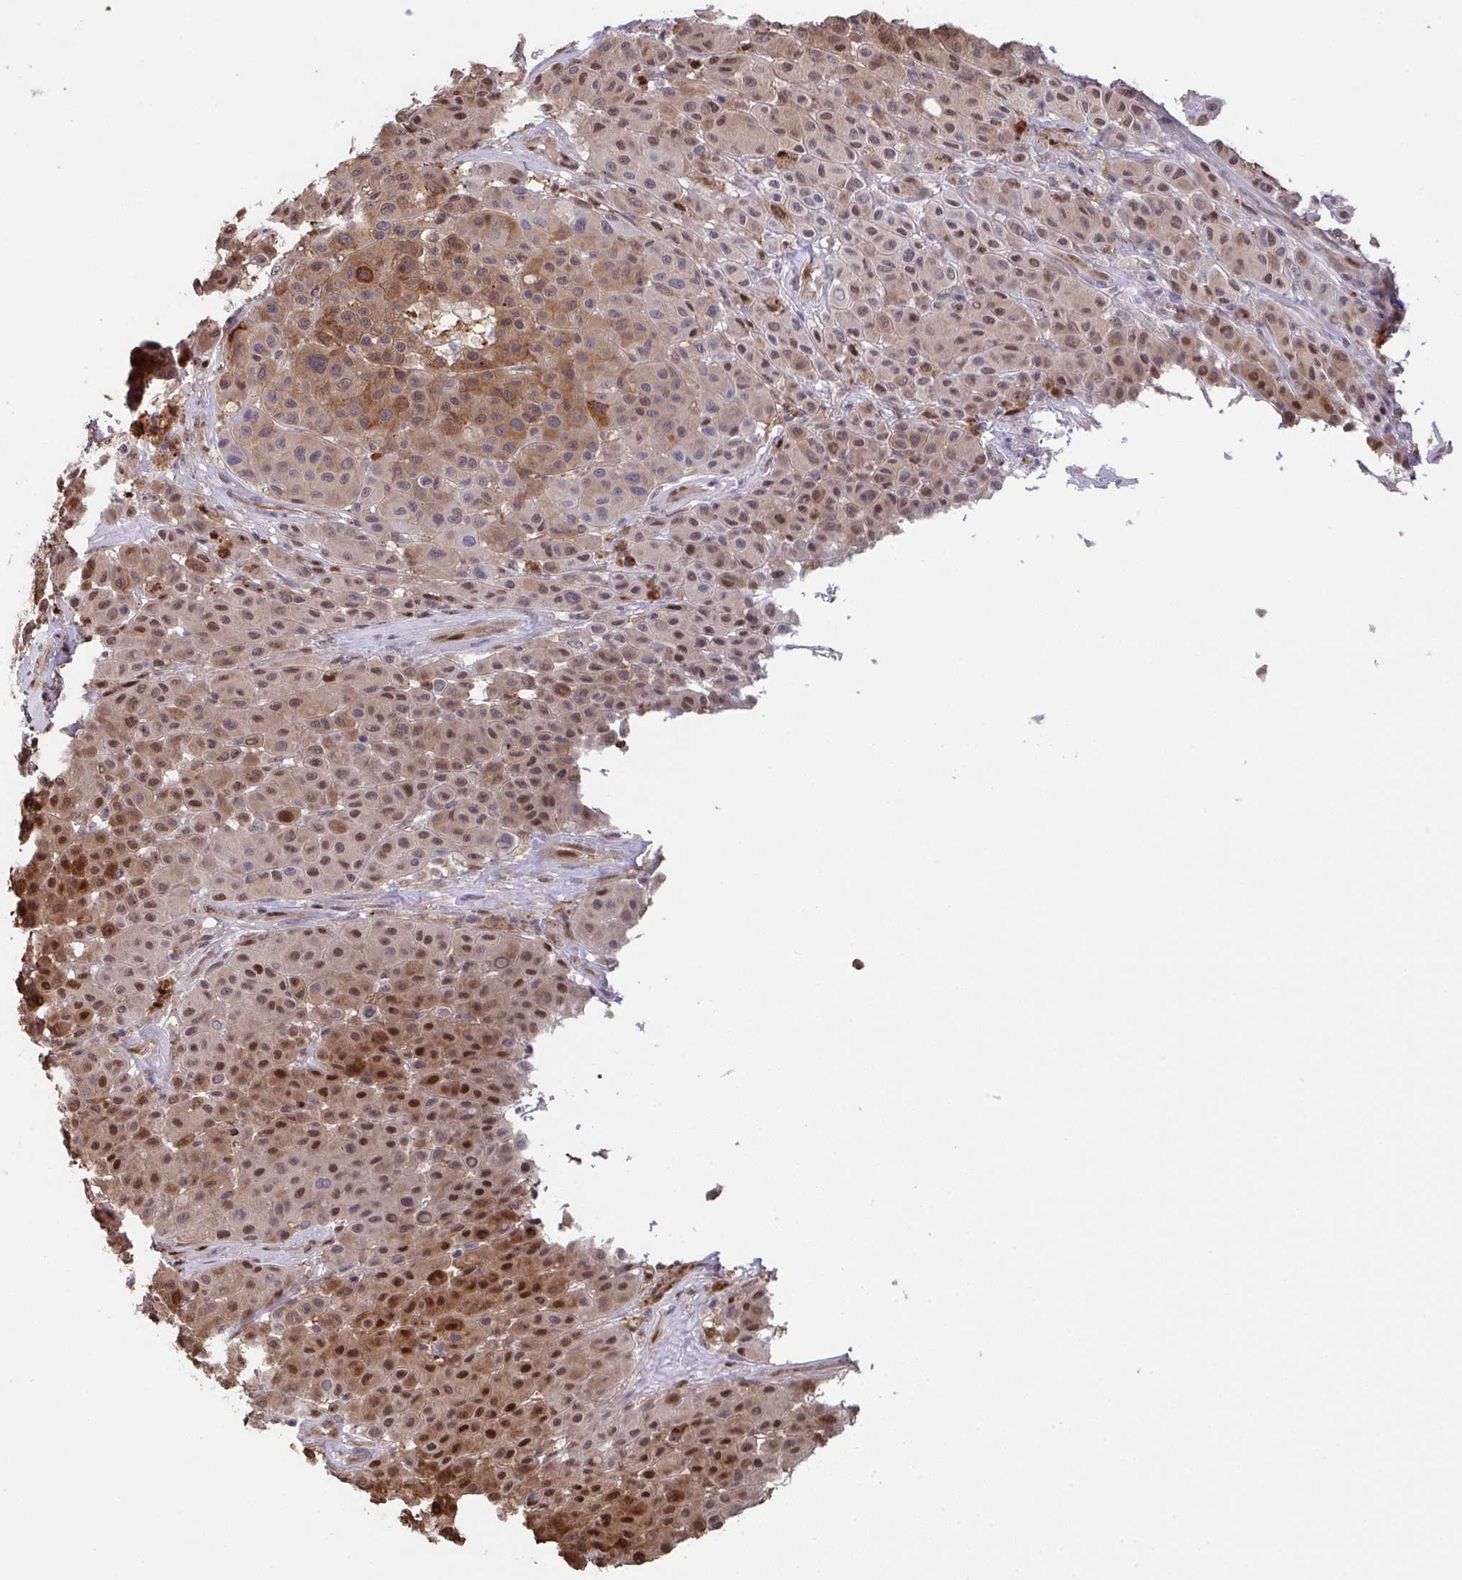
{"staining": {"intensity": "moderate", "quantity": ">75%", "location": "cytoplasmic/membranous,nuclear"}, "tissue": "melanoma", "cell_type": "Tumor cells", "image_type": "cancer", "snomed": [{"axis": "morphology", "description": "Malignant melanoma, Metastatic site"}, {"axis": "topography", "description": "Smooth muscle"}], "caption": "Tumor cells display moderate cytoplasmic/membranous and nuclear positivity in about >75% of cells in melanoma. The staining was performed using DAB to visualize the protein expression in brown, while the nuclei were stained in blue with hematoxylin (Magnification: 20x).", "gene": "ACD", "patient": {"sex": "male", "age": 41}}